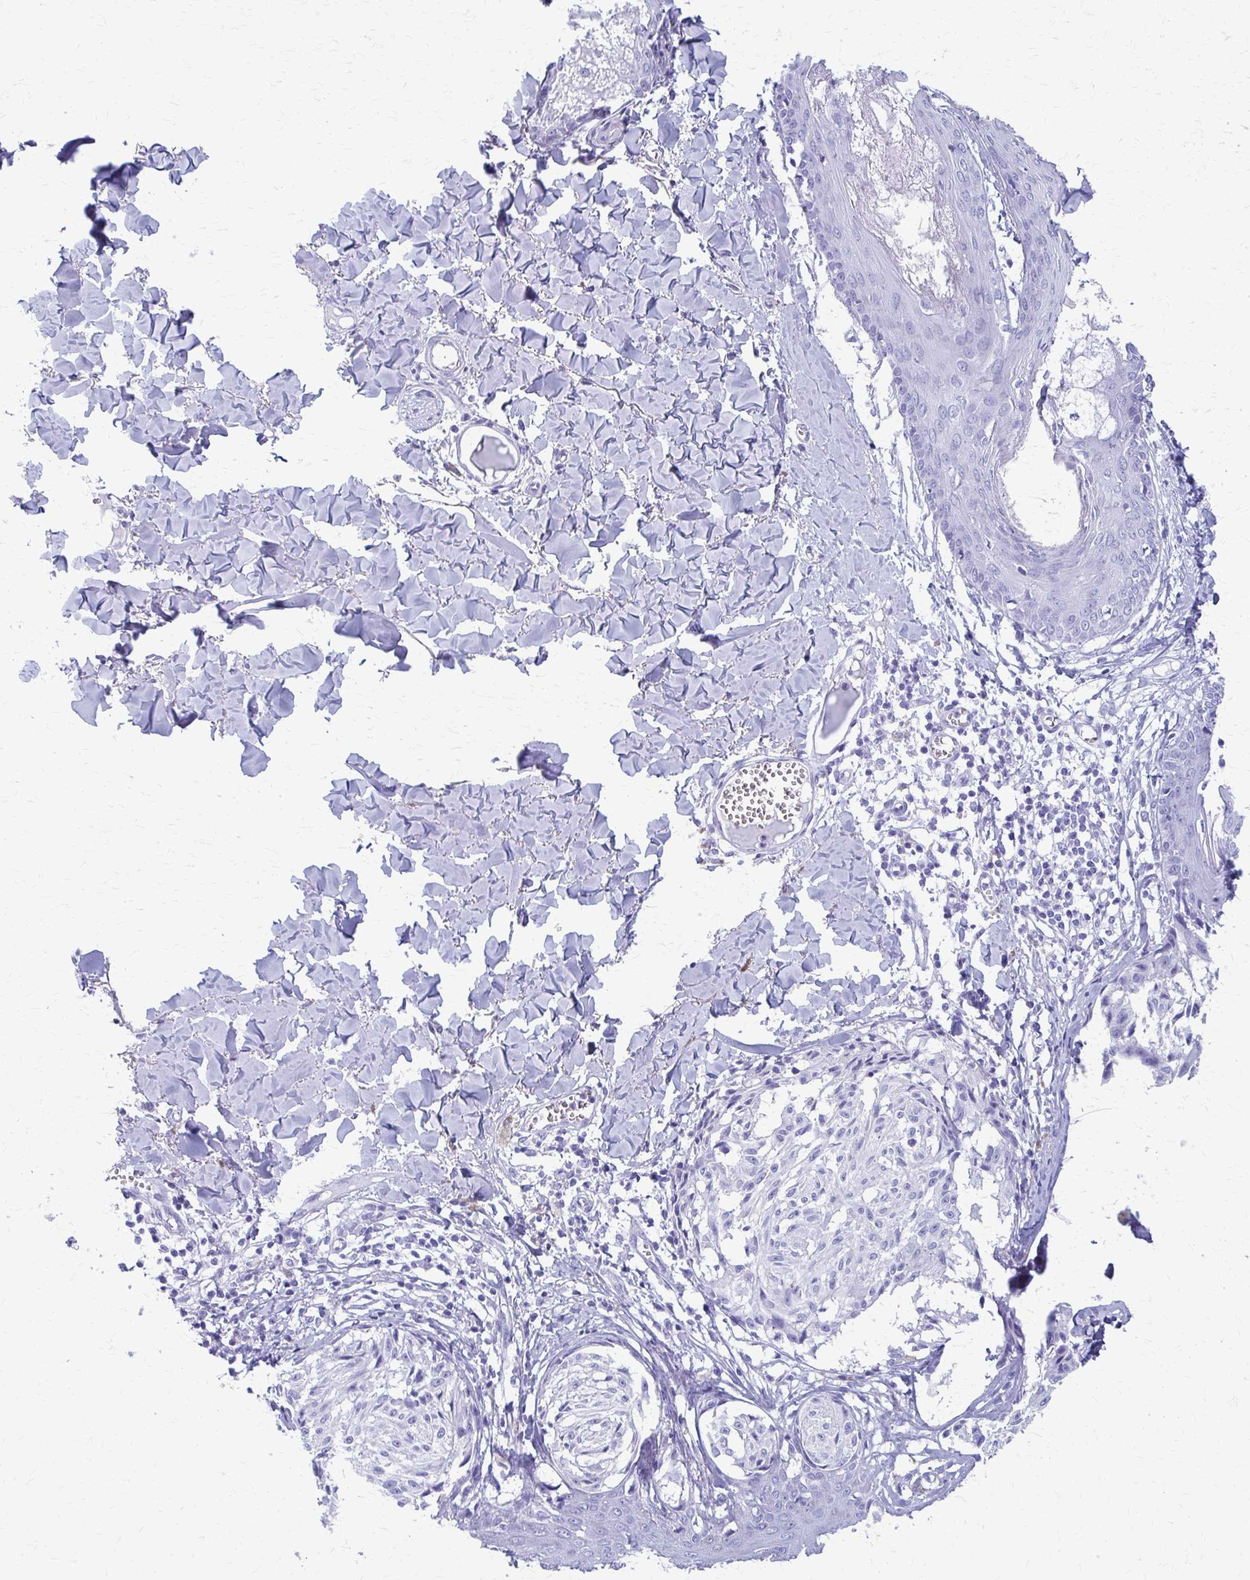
{"staining": {"intensity": "negative", "quantity": "none", "location": "none"}, "tissue": "melanoma", "cell_type": "Tumor cells", "image_type": "cancer", "snomed": [{"axis": "morphology", "description": "Malignant melanoma, NOS"}, {"axis": "topography", "description": "Skin"}], "caption": "The immunohistochemistry histopathology image has no significant staining in tumor cells of melanoma tissue.", "gene": "CELF5", "patient": {"sex": "female", "age": 43}}